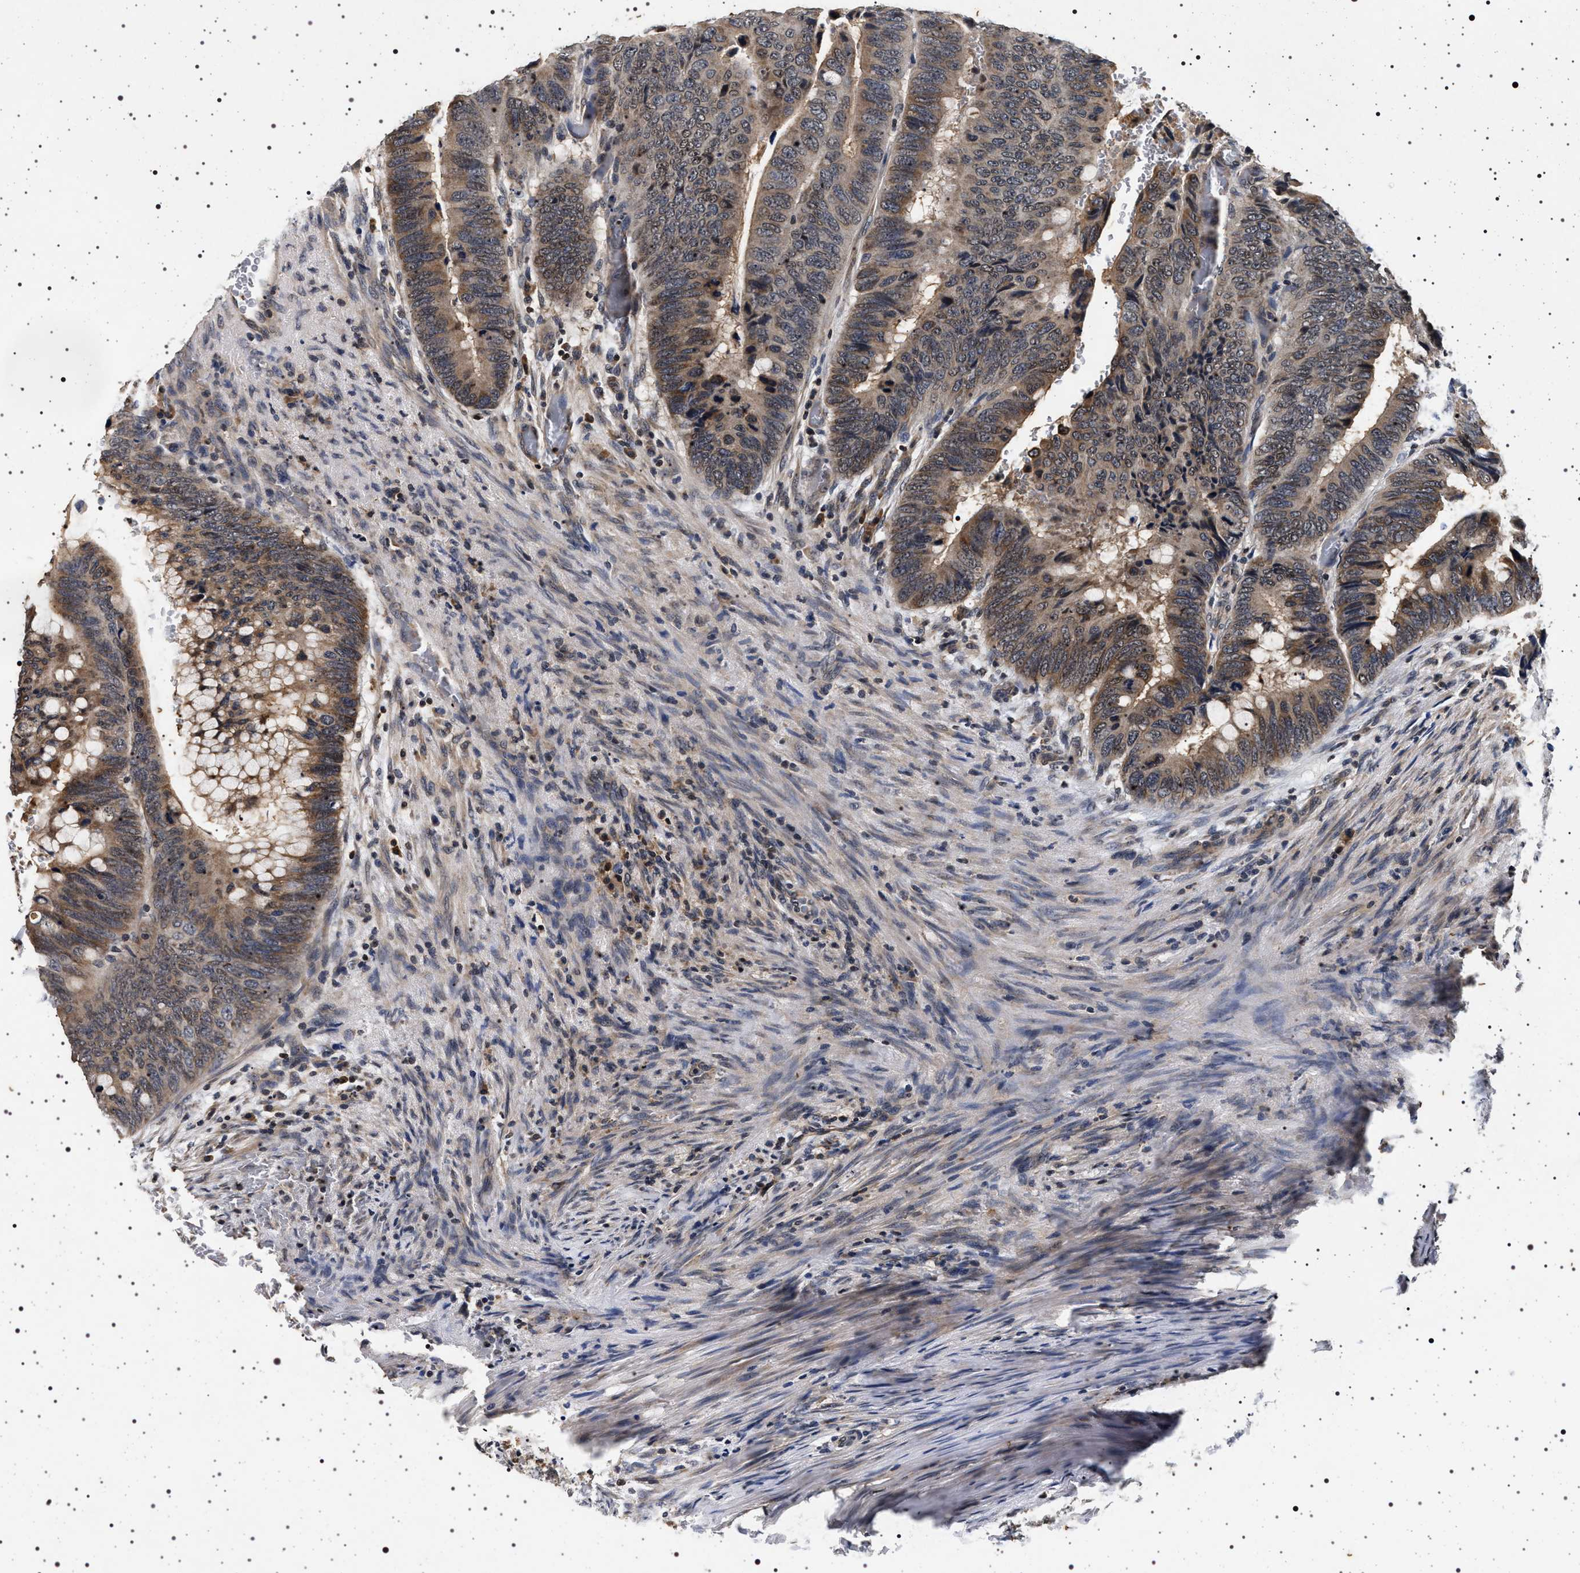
{"staining": {"intensity": "weak", "quantity": ">75%", "location": "cytoplasmic/membranous"}, "tissue": "colorectal cancer", "cell_type": "Tumor cells", "image_type": "cancer", "snomed": [{"axis": "morphology", "description": "Normal tissue, NOS"}, {"axis": "morphology", "description": "Adenocarcinoma, NOS"}, {"axis": "topography", "description": "Rectum"}, {"axis": "topography", "description": "Peripheral nerve tissue"}], "caption": "Immunohistochemistry (DAB (3,3'-diaminobenzidine)) staining of colorectal adenocarcinoma demonstrates weak cytoplasmic/membranous protein positivity in approximately >75% of tumor cells. (IHC, brightfield microscopy, high magnification).", "gene": "CDKN1B", "patient": {"sex": "male", "age": 92}}